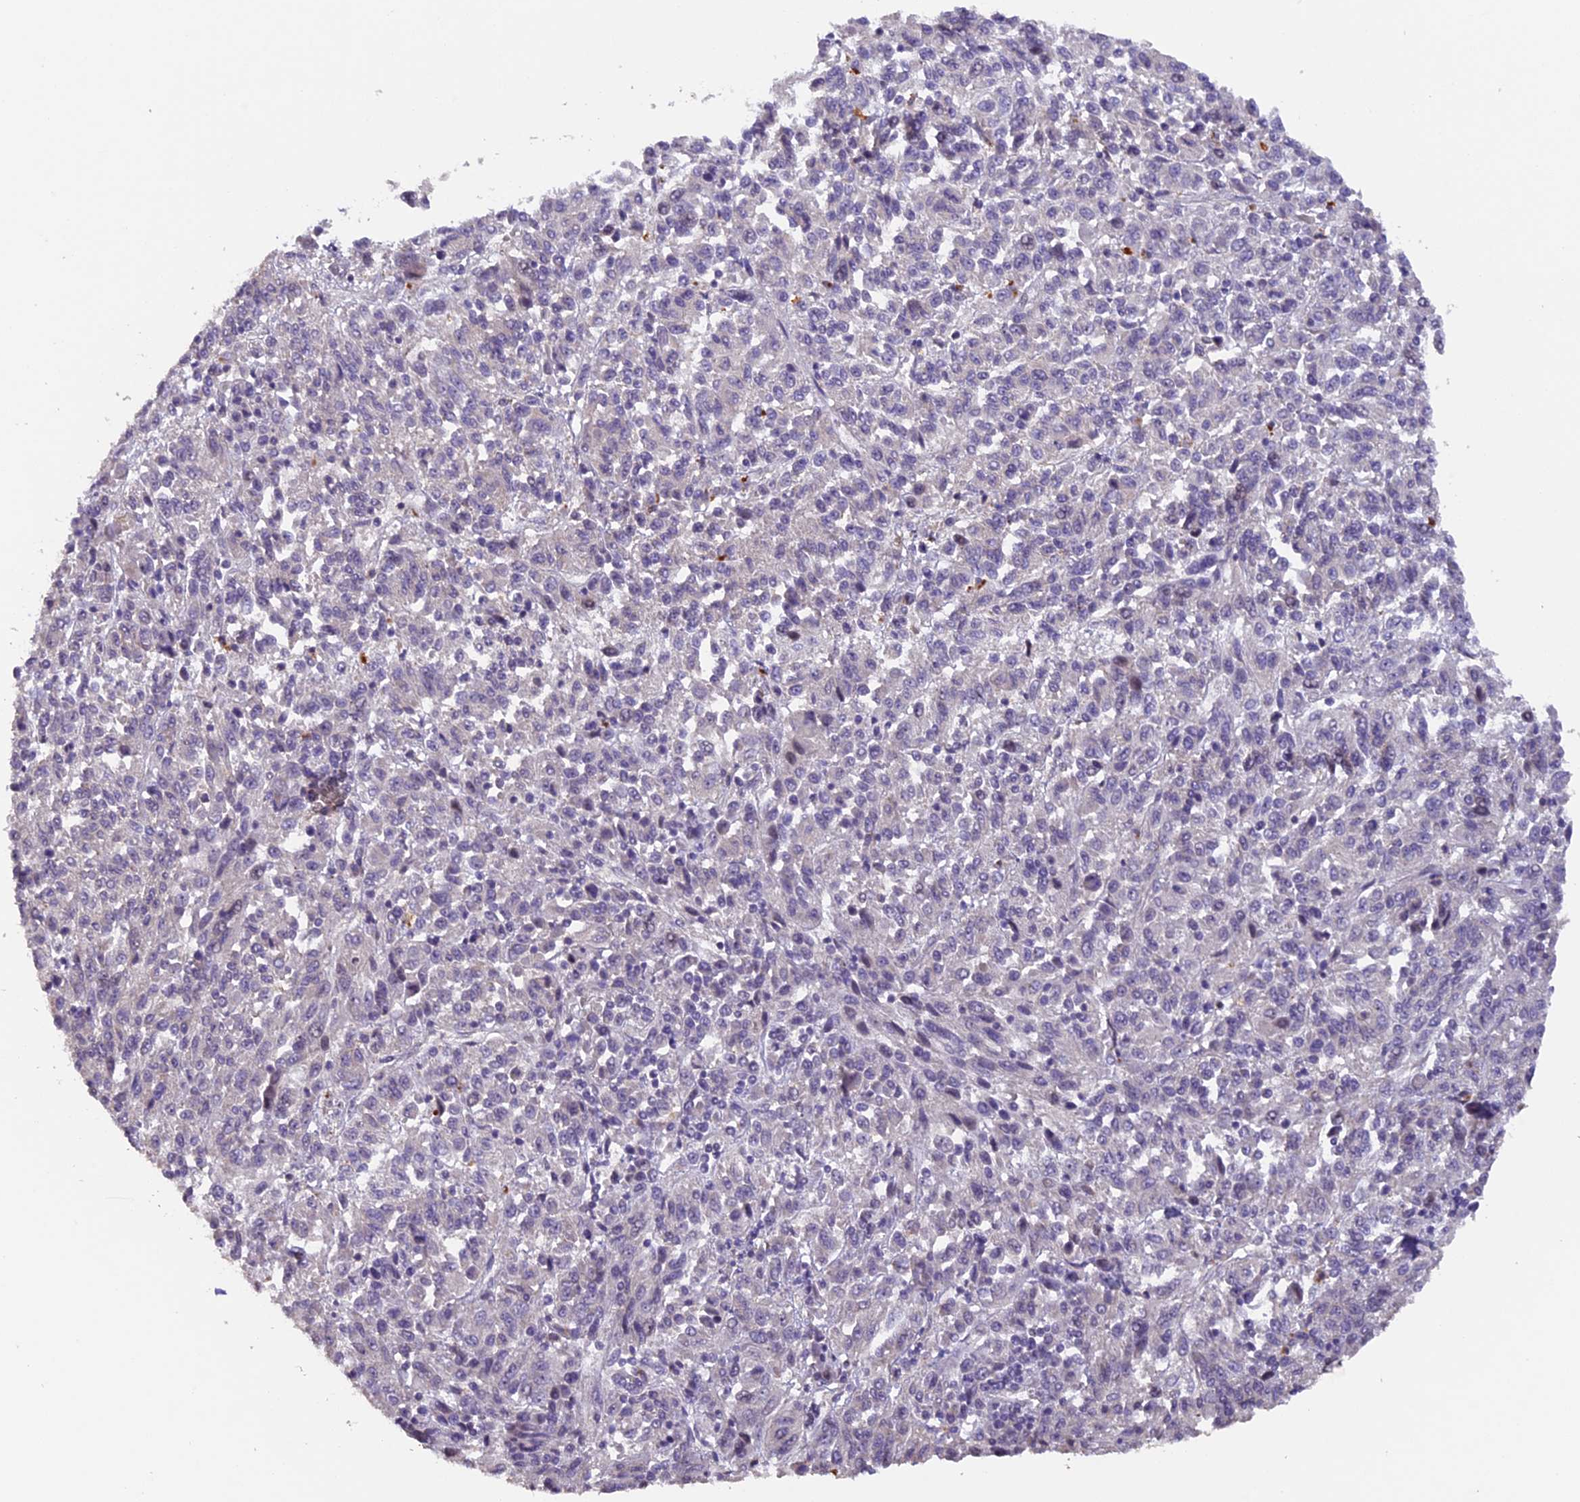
{"staining": {"intensity": "negative", "quantity": "none", "location": "none"}, "tissue": "melanoma", "cell_type": "Tumor cells", "image_type": "cancer", "snomed": [{"axis": "morphology", "description": "Malignant melanoma, Metastatic site"}, {"axis": "topography", "description": "Lung"}], "caption": "Immunohistochemistry photomicrograph of neoplastic tissue: melanoma stained with DAB (3,3'-diaminobenzidine) shows no significant protein expression in tumor cells.", "gene": "GNB5", "patient": {"sex": "male", "age": 64}}